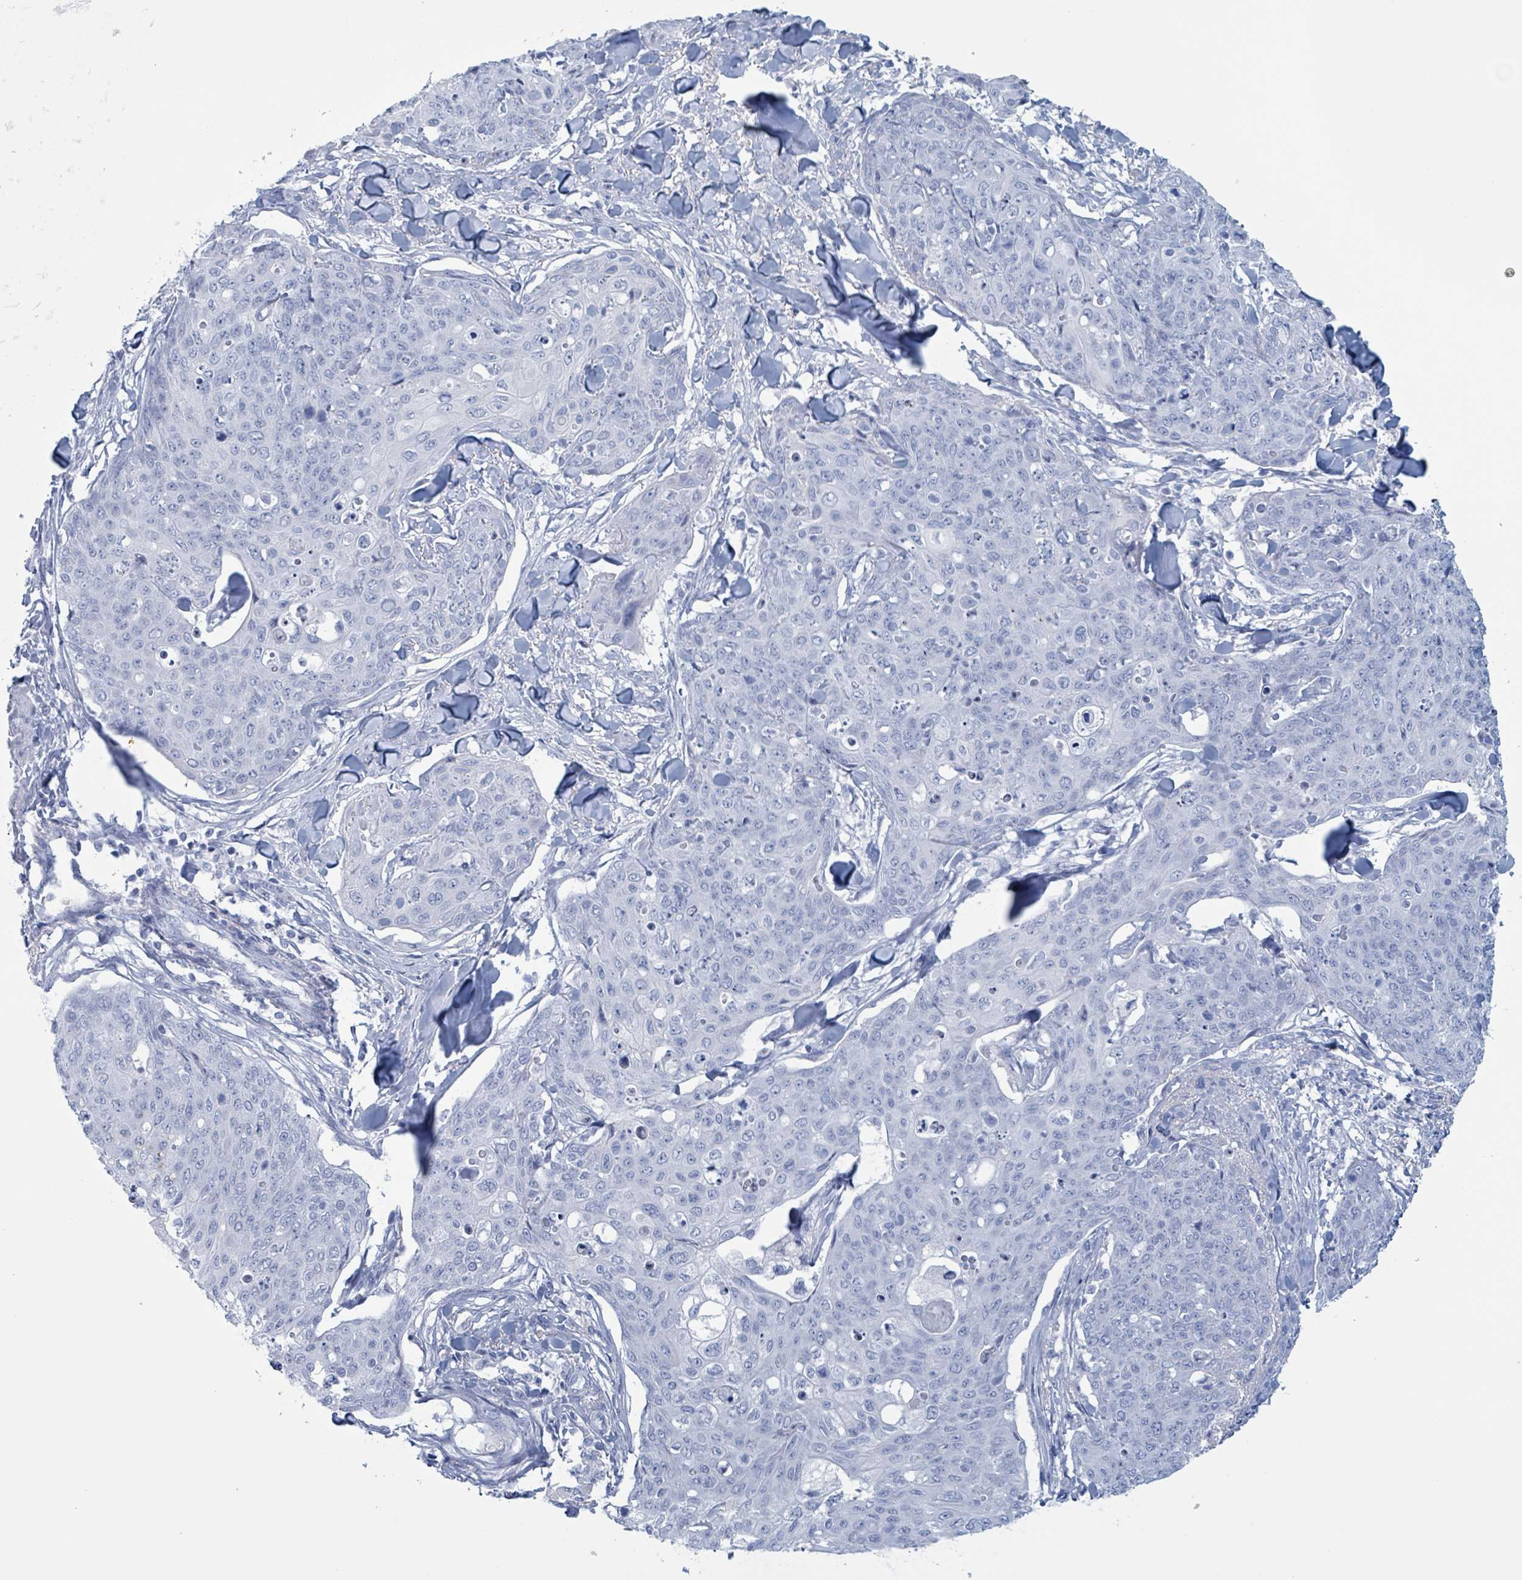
{"staining": {"intensity": "negative", "quantity": "none", "location": "none"}, "tissue": "skin cancer", "cell_type": "Tumor cells", "image_type": "cancer", "snomed": [{"axis": "morphology", "description": "Squamous cell carcinoma, NOS"}, {"axis": "topography", "description": "Skin"}, {"axis": "topography", "description": "Vulva"}], "caption": "Histopathology image shows no significant protein expression in tumor cells of skin cancer (squamous cell carcinoma). (DAB immunohistochemistry with hematoxylin counter stain).", "gene": "KLK4", "patient": {"sex": "female", "age": 85}}